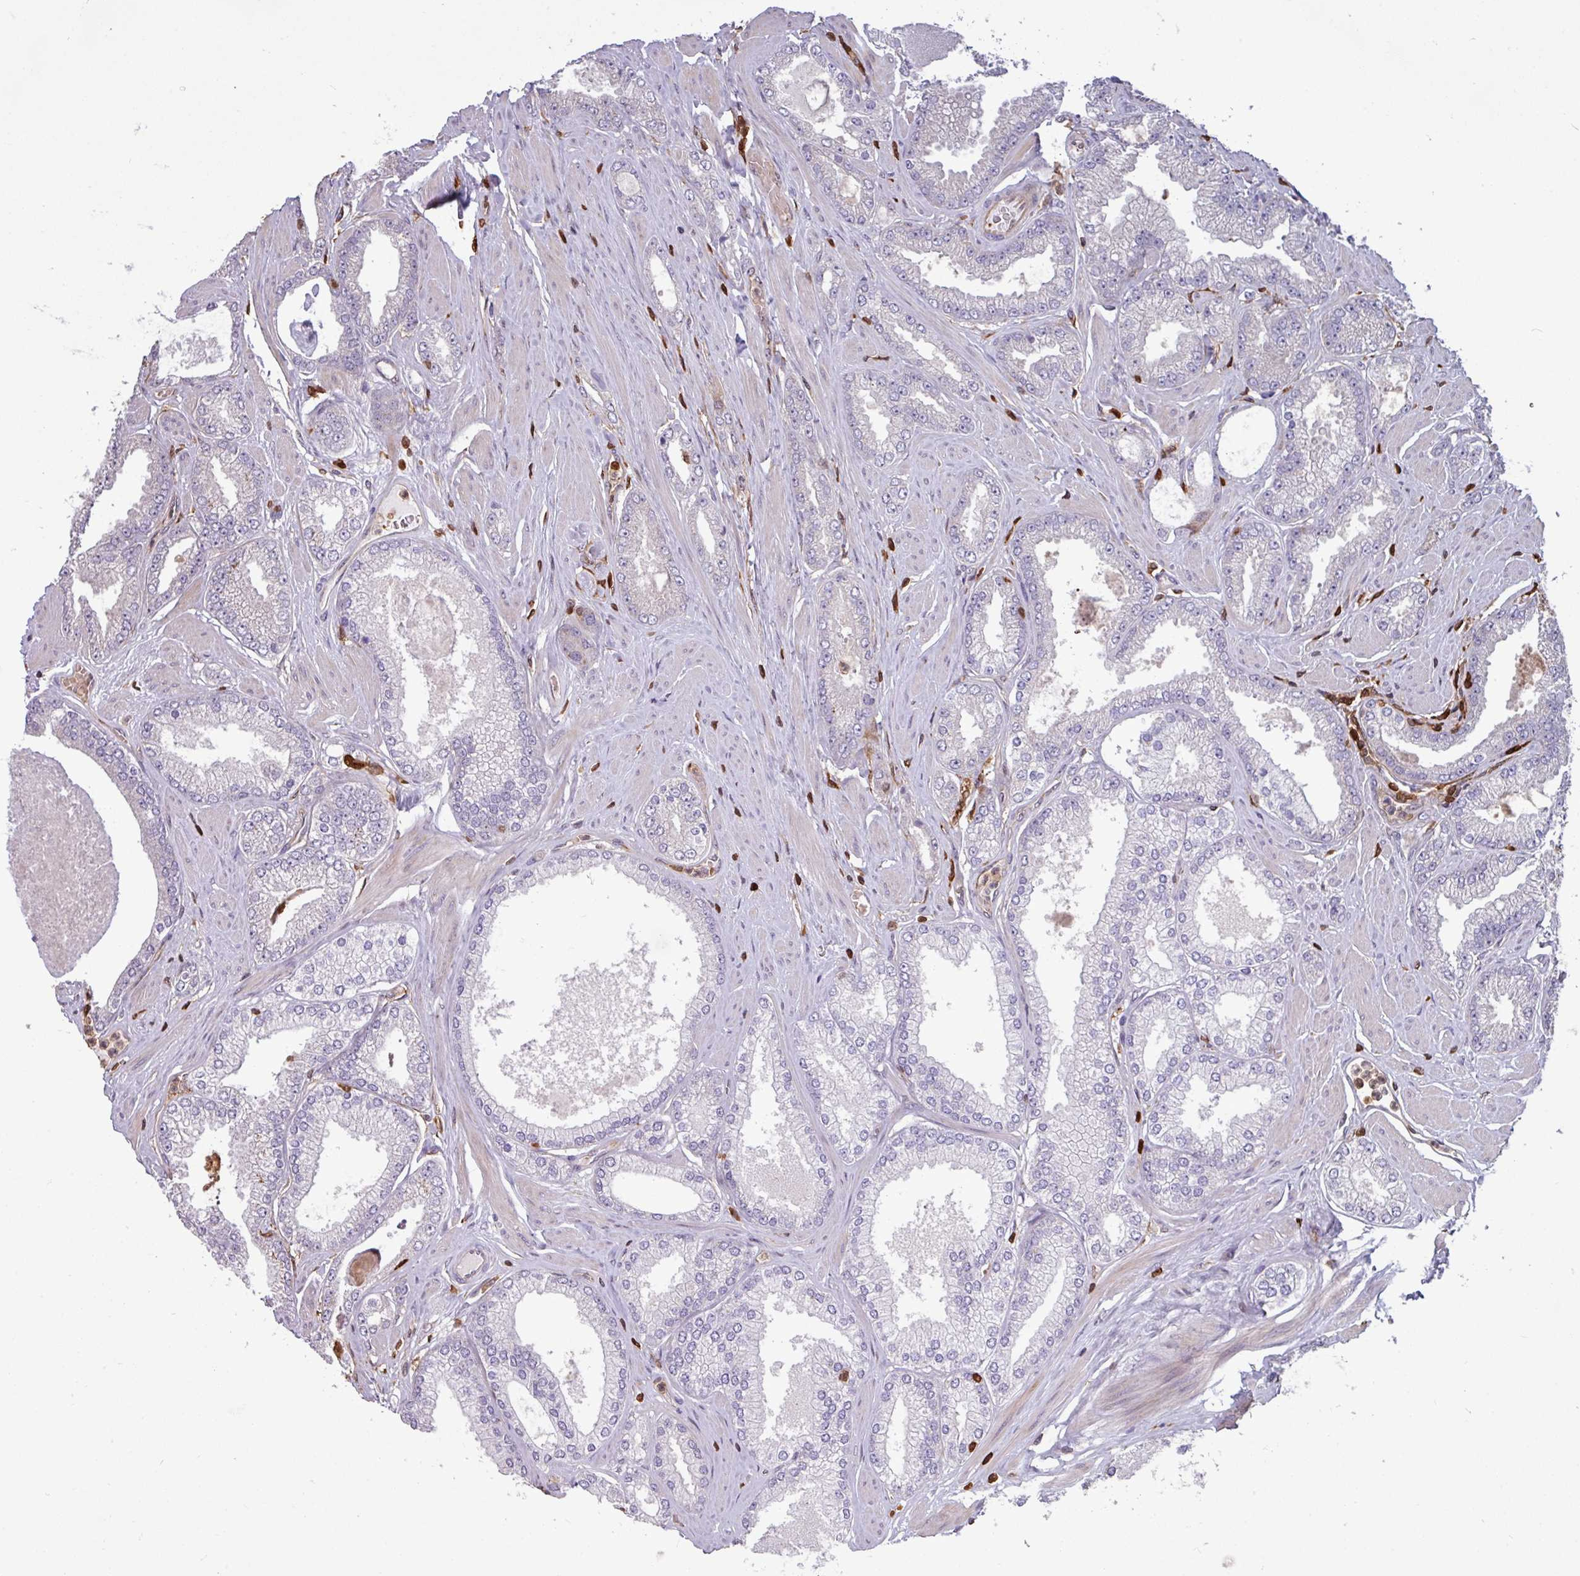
{"staining": {"intensity": "negative", "quantity": "none", "location": "none"}, "tissue": "prostate cancer", "cell_type": "Tumor cells", "image_type": "cancer", "snomed": [{"axis": "morphology", "description": "Adenocarcinoma, Low grade"}, {"axis": "topography", "description": "Prostate"}], "caption": "DAB immunohistochemical staining of prostate cancer (adenocarcinoma (low-grade)) exhibits no significant expression in tumor cells. (Brightfield microscopy of DAB (3,3'-diaminobenzidine) immunohistochemistry (IHC) at high magnification).", "gene": "SEC61G", "patient": {"sex": "male", "age": 42}}